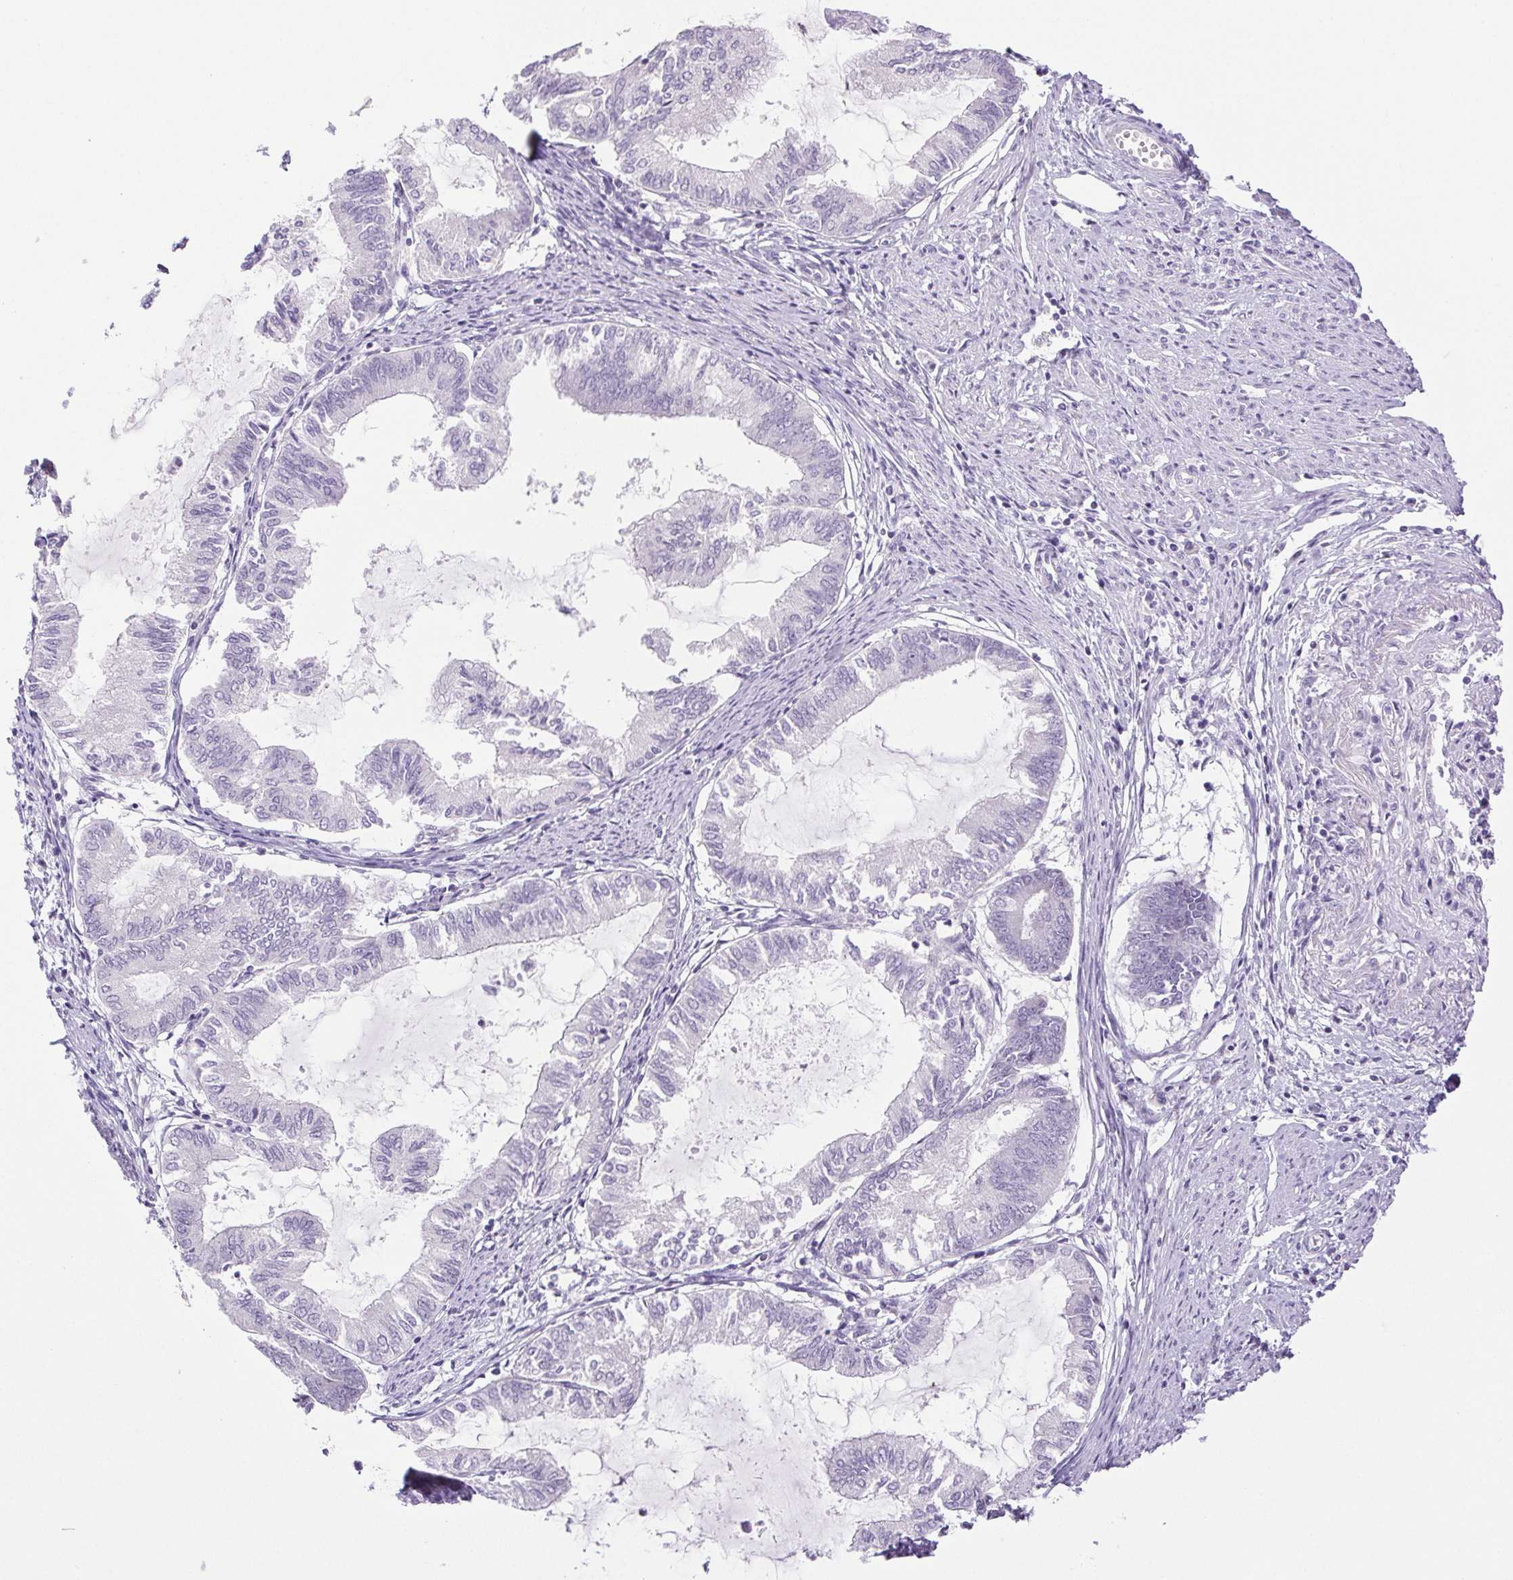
{"staining": {"intensity": "negative", "quantity": "none", "location": "none"}, "tissue": "endometrial cancer", "cell_type": "Tumor cells", "image_type": "cancer", "snomed": [{"axis": "morphology", "description": "Adenocarcinoma, NOS"}, {"axis": "topography", "description": "Endometrium"}], "caption": "Protein analysis of endometrial cancer exhibits no significant expression in tumor cells.", "gene": "PAPPA2", "patient": {"sex": "female", "age": 86}}